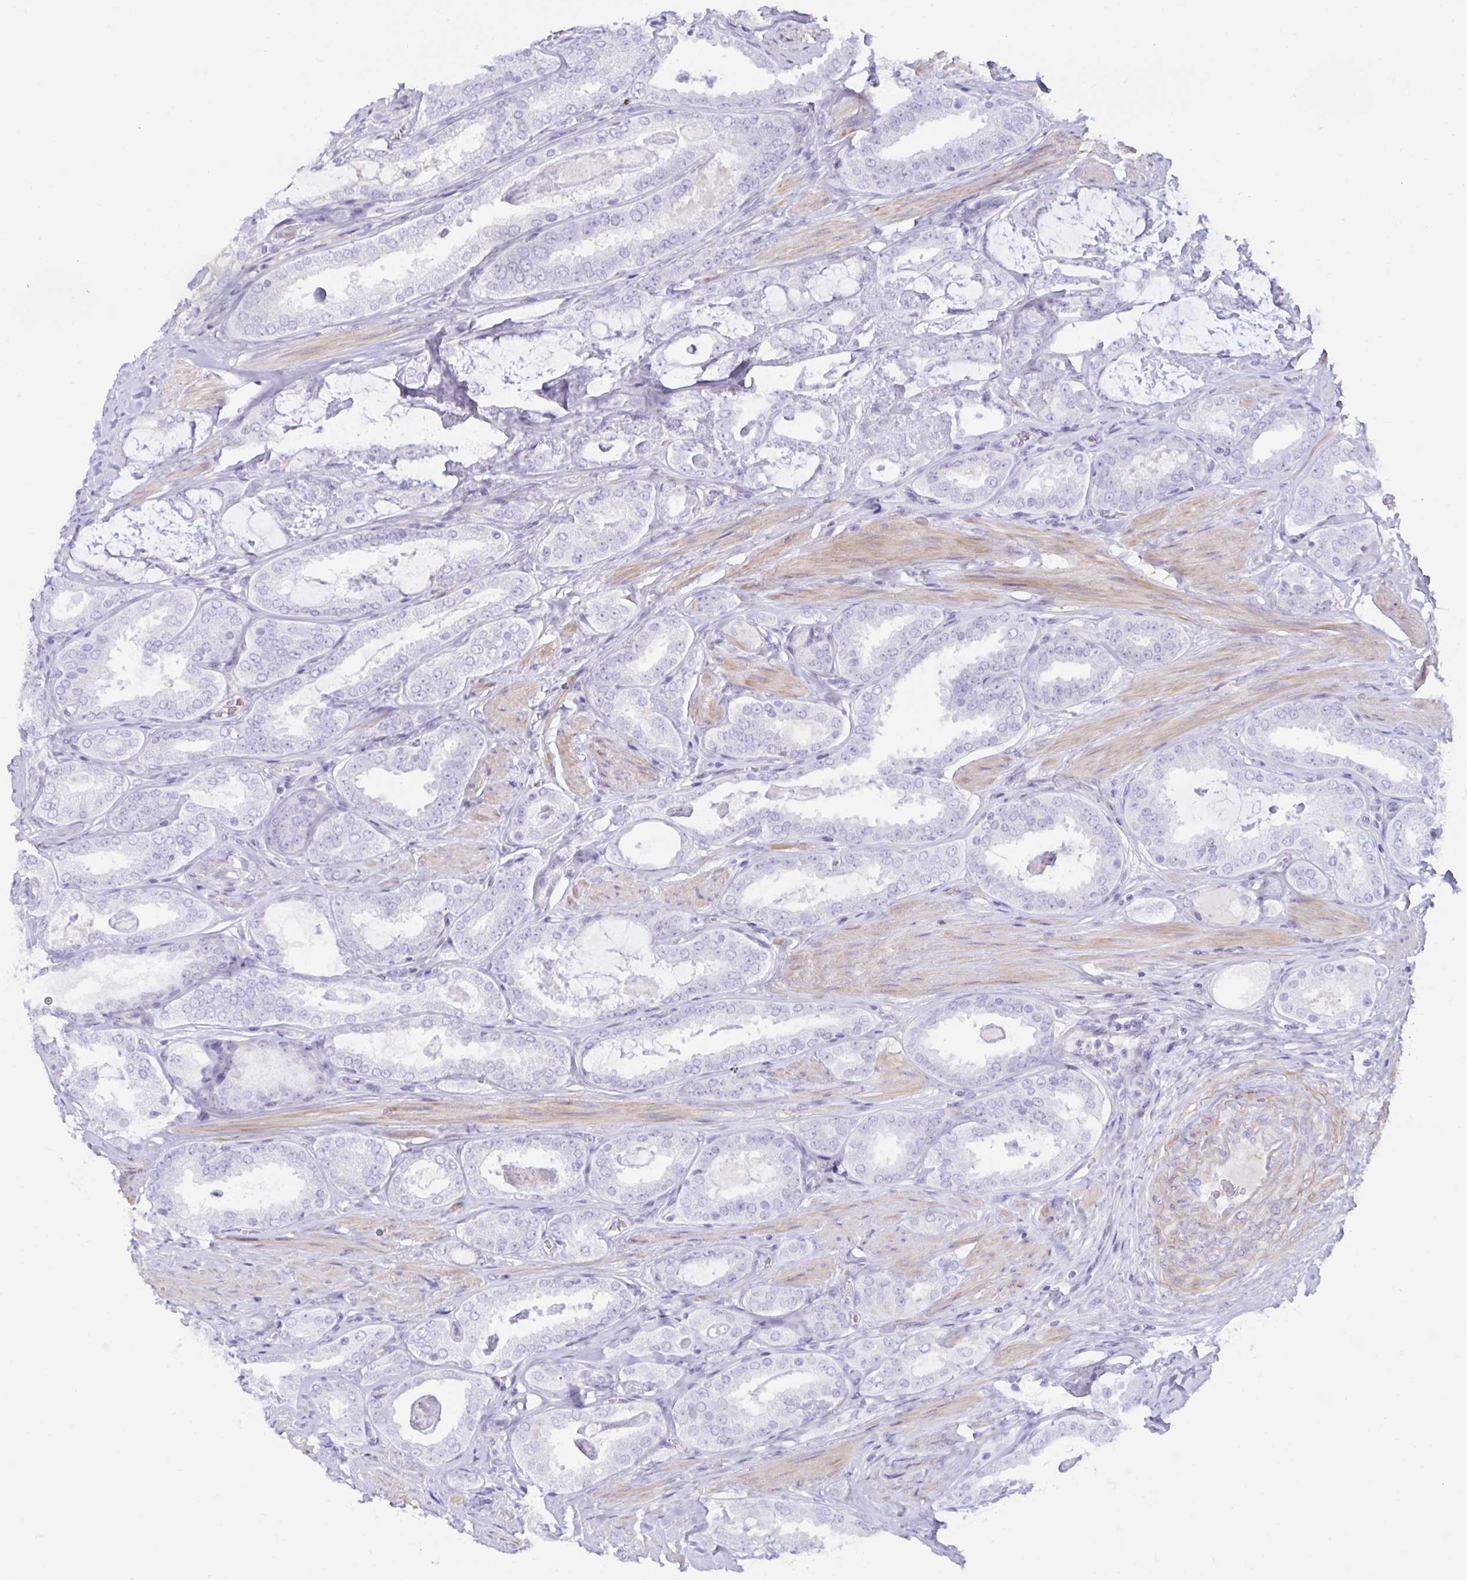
{"staining": {"intensity": "negative", "quantity": "none", "location": "none"}, "tissue": "prostate cancer", "cell_type": "Tumor cells", "image_type": "cancer", "snomed": [{"axis": "morphology", "description": "Adenocarcinoma, High grade"}, {"axis": "topography", "description": "Prostate"}], "caption": "Tumor cells are negative for brown protein staining in prostate adenocarcinoma (high-grade).", "gene": "SPAG4", "patient": {"sex": "male", "age": 63}}